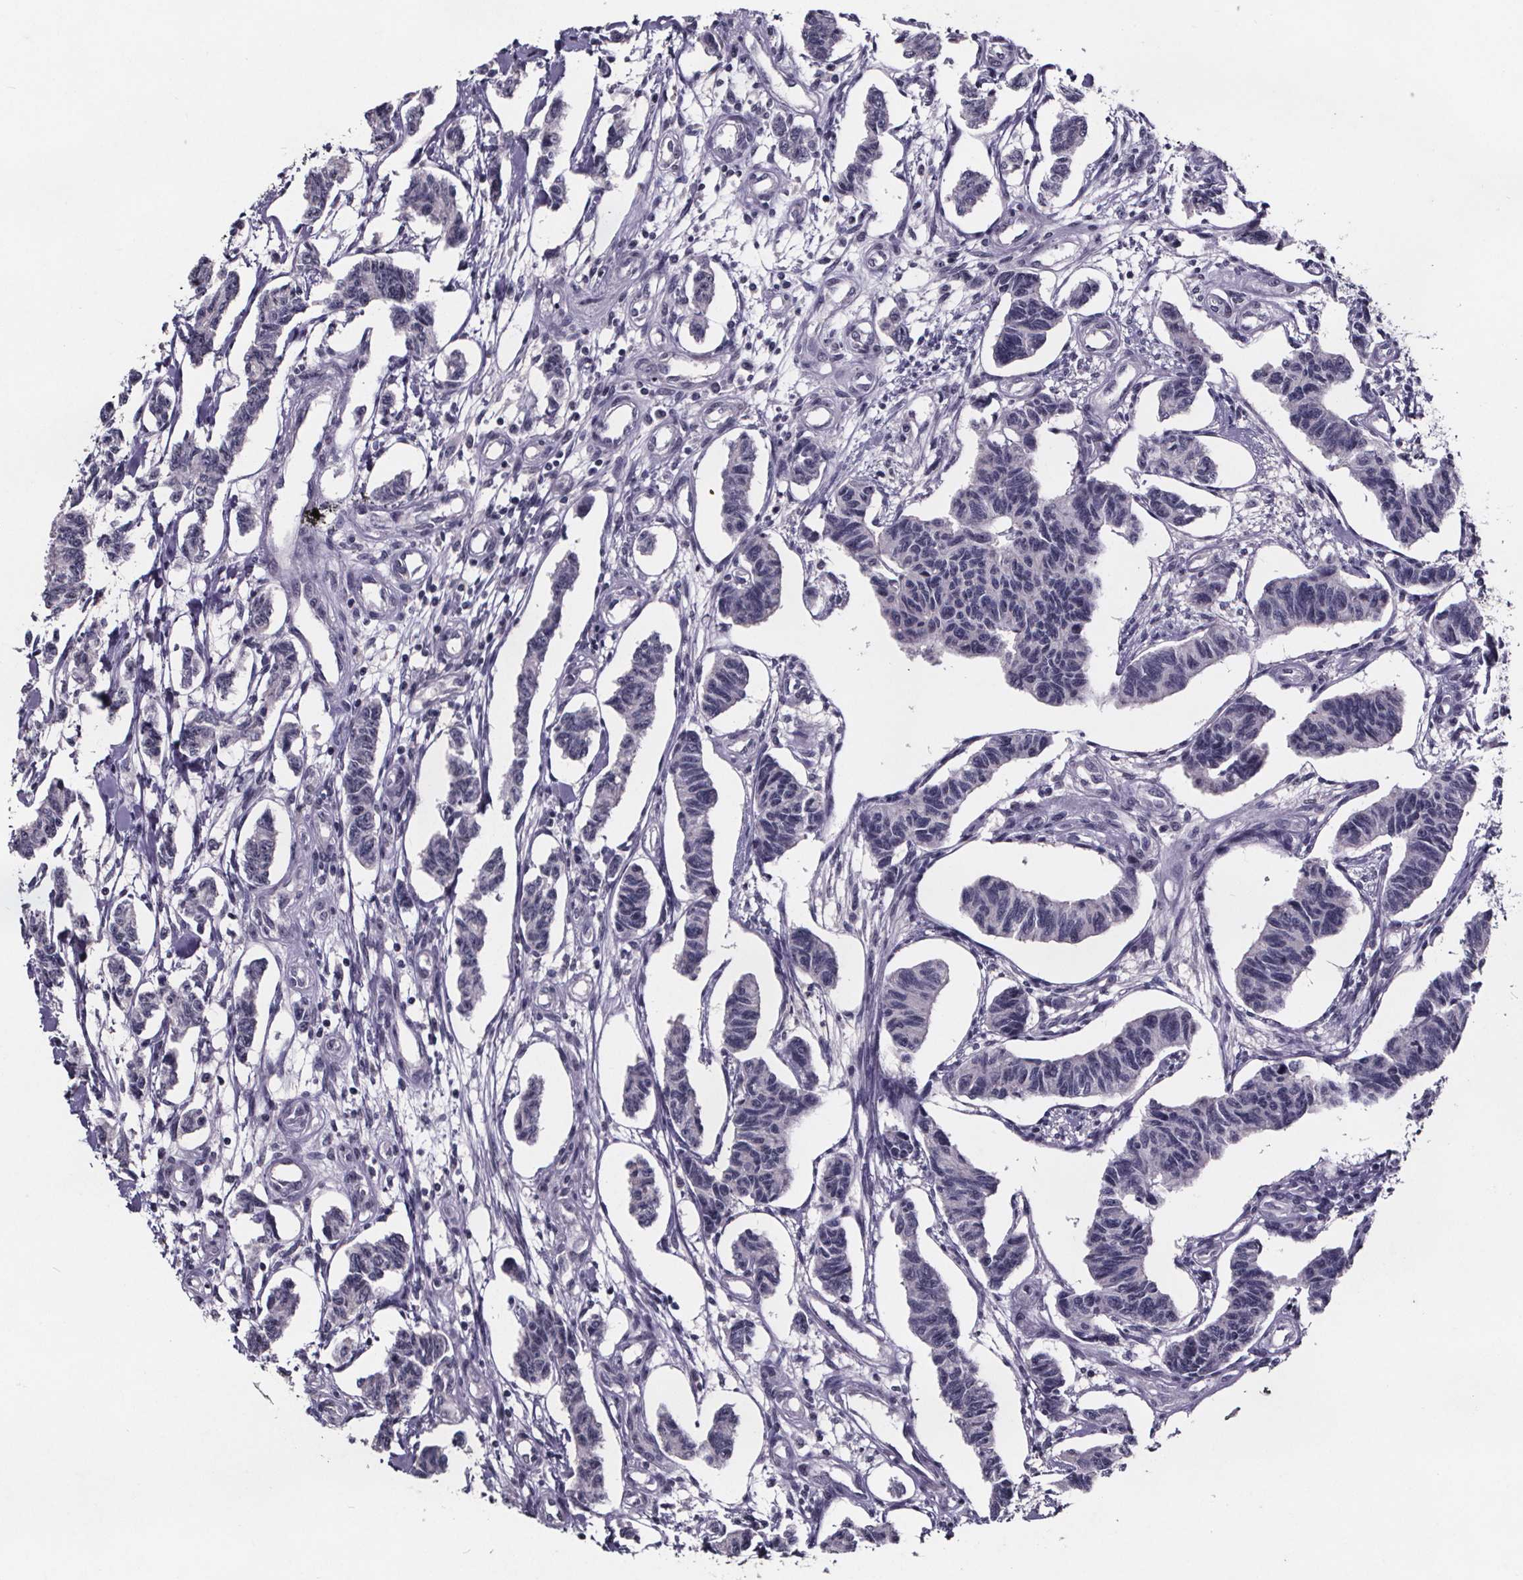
{"staining": {"intensity": "negative", "quantity": "none", "location": "none"}, "tissue": "carcinoid", "cell_type": "Tumor cells", "image_type": "cancer", "snomed": [{"axis": "morphology", "description": "Carcinoid, malignant, NOS"}, {"axis": "topography", "description": "Kidney"}], "caption": "Immunohistochemistry photomicrograph of carcinoid stained for a protein (brown), which demonstrates no positivity in tumor cells. (DAB immunohistochemistry (IHC) with hematoxylin counter stain).", "gene": "AR", "patient": {"sex": "female", "age": 41}}